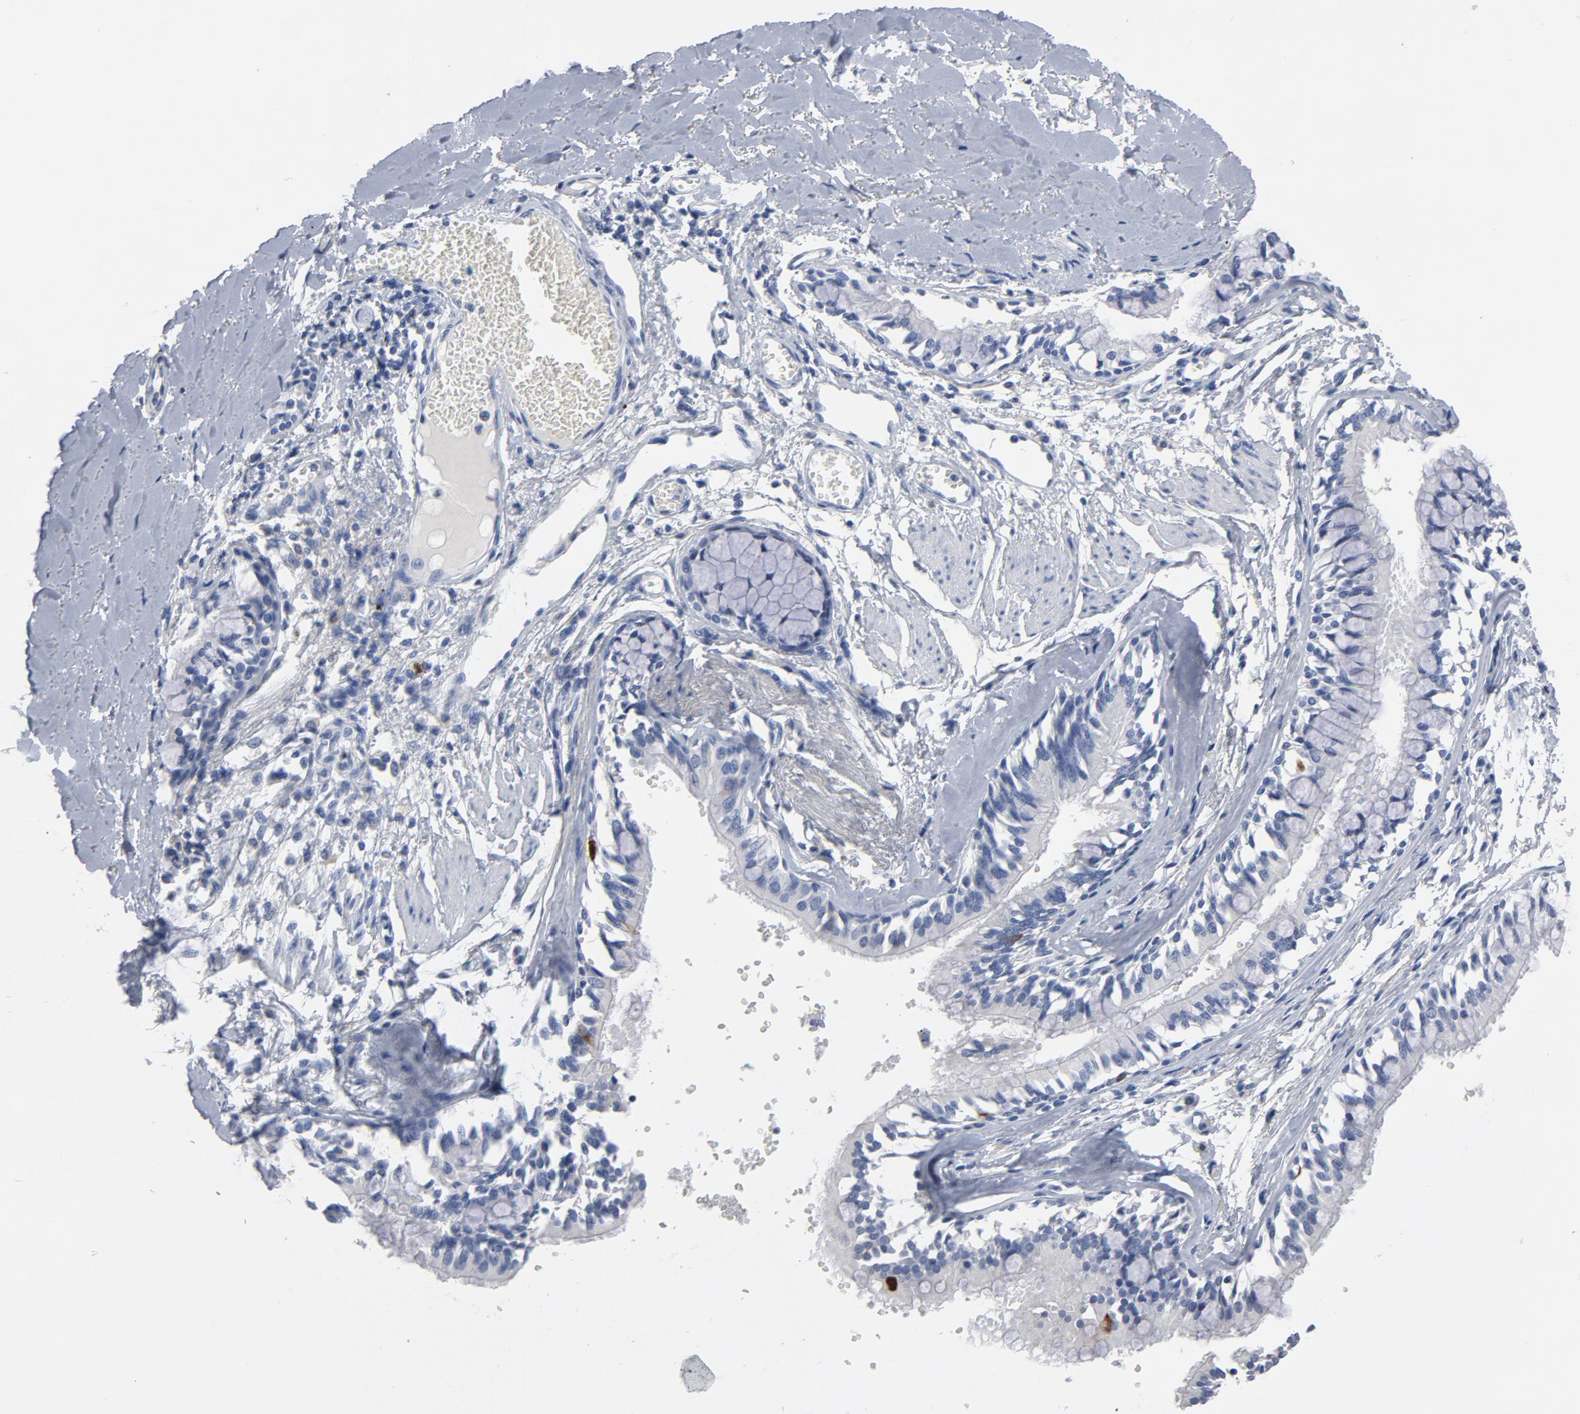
{"staining": {"intensity": "negative", "quantity": "none", "location": "none"}, "tissue": "bronchus", "cell_type": "Respiratory epithelial cells", "image_type": "normal", "snomed": [{"axis": "morphology", "description": "Normal tissue, NOS"}, {"axis": "topography", "description": "Bronchus"}, {"axis": "topography", "description": "Lung"}], "caption": "Photomicrograph shows no protein staining in respiratory epithelial cells of benign bronchus. (DAB (3,3'-diaminobenzidine) immunohistochemistry visualized using brightfield microscopy, high magnification).", "gene": "CDC20", "patient": {"sex": "female", "age": 56}}